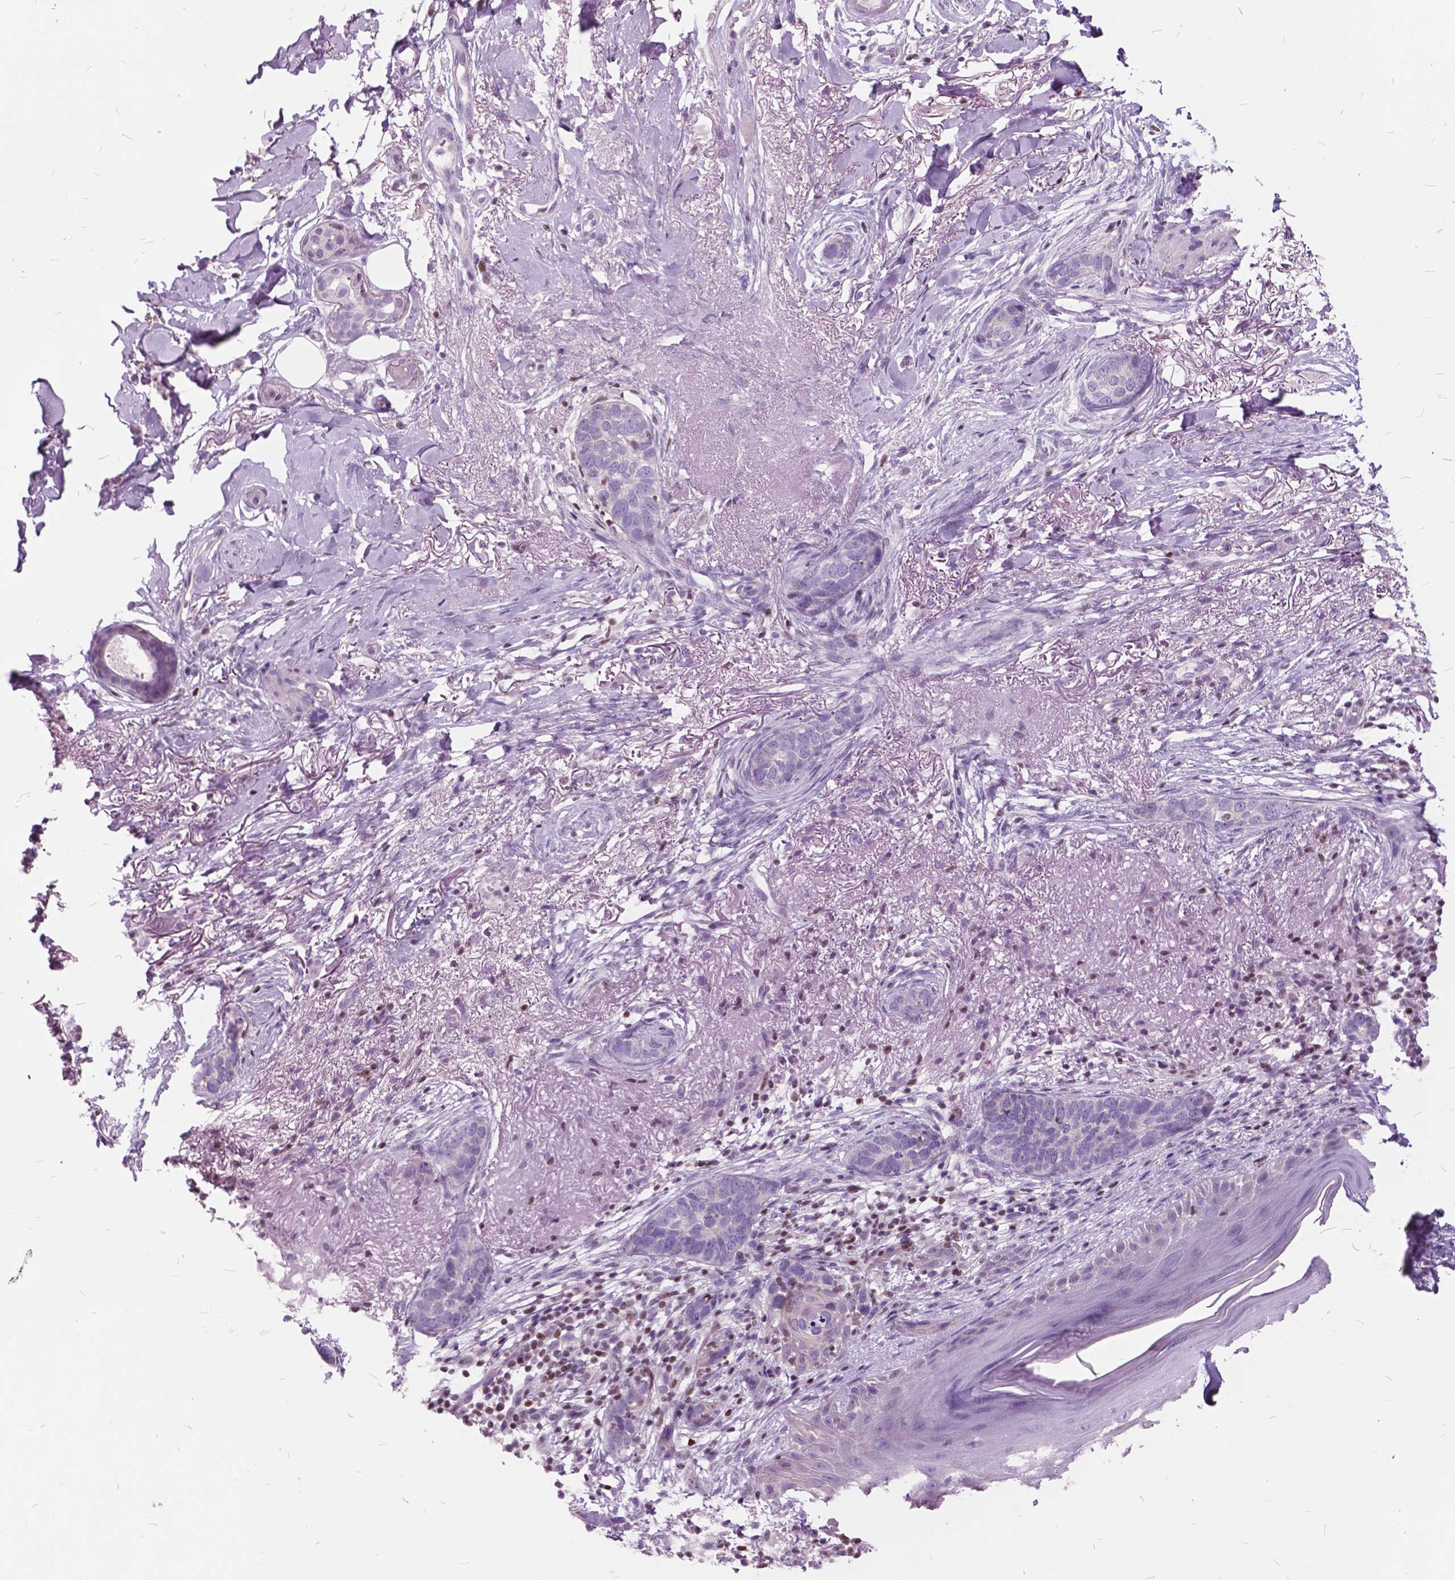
{"staining": {"intensity": "negative", "quantity": "none", "location": "none"}, "tissue": "skin cancer", "cell_type": "Tumor cells", "image_type": "cancer", "snomed": [{"axis": "morphology", "description": "Normal tissue, NOS"}, {"axis": "morphology", "description": "Basal cell carcinoma"}, {"axis": "topography", "description": "Skin"}], "caption": "Tumor cells show no significant positivity in skin basal cell carcinoma. (DAB immunohistochemistry (IHC) visualized using brightfield microscopy, high magnification).", "gene": "SP140", "patient": {"sex": "male", "age": 84}}